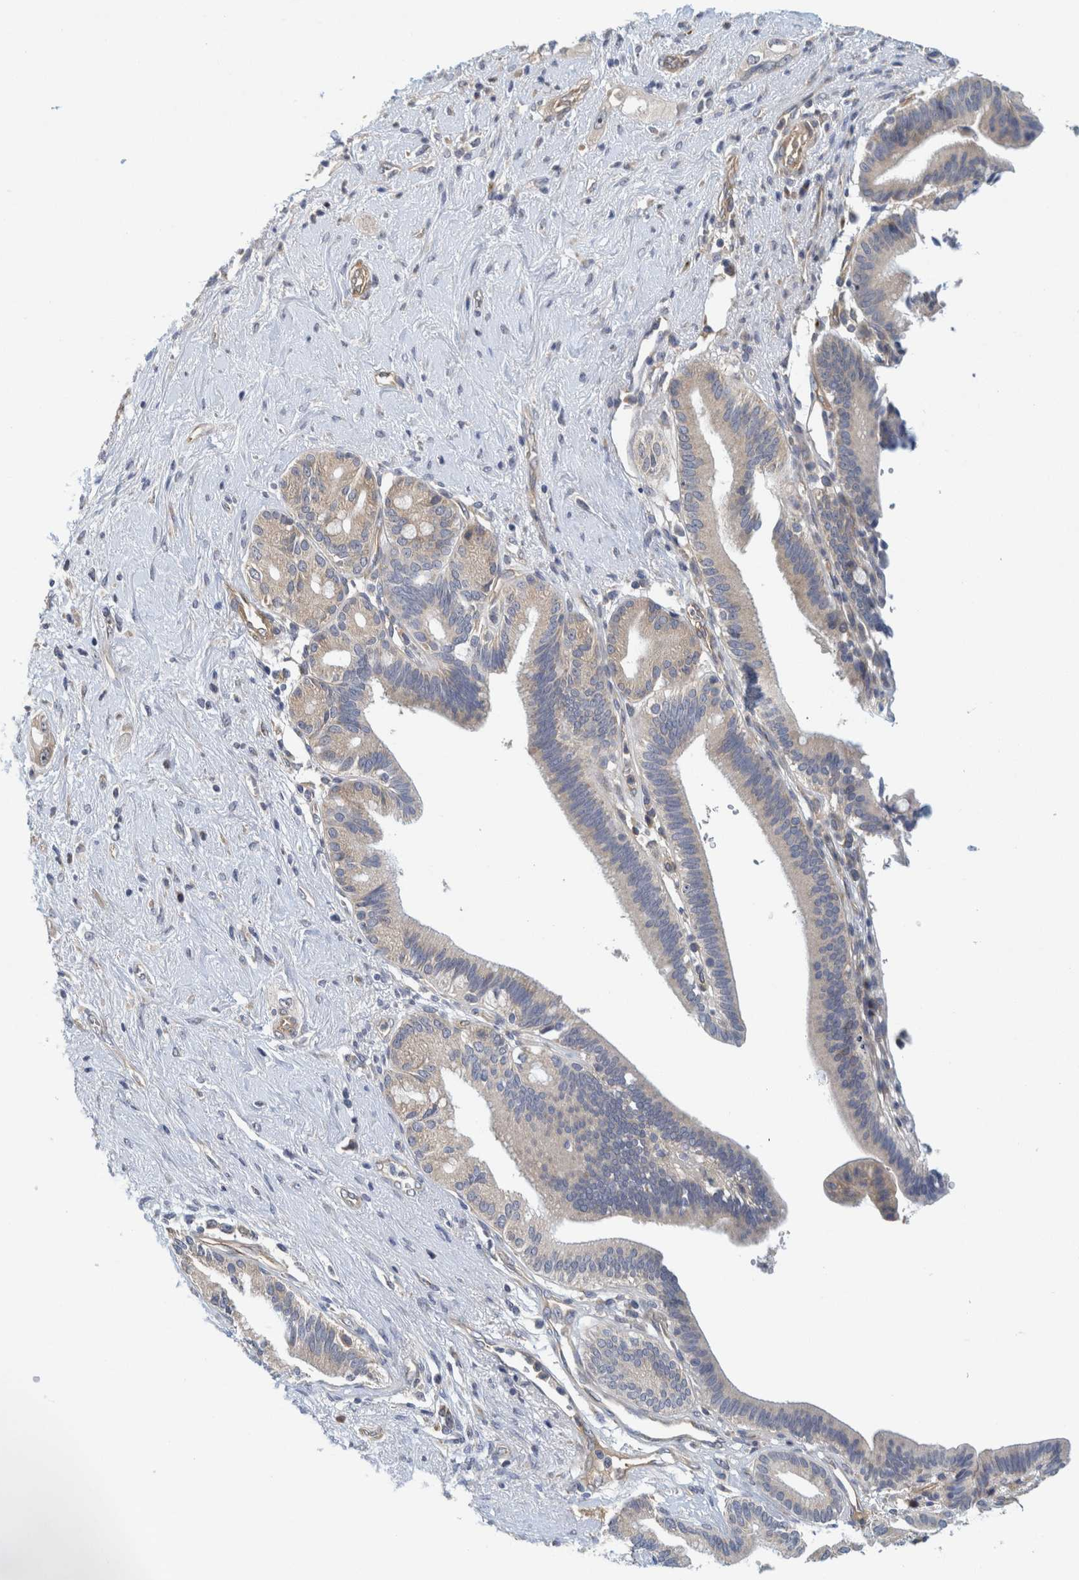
{"staining": {"intensity": "negative", "quantity": "none", "location": "none"}, "tissue": "pancreatic cancer", "cell_type": "Tumor cells", "image_type": "cancer", "snomed": [{"axis": "morphology", "description": "Adenocarcinoma, NOS"}, {"axis": "topography", "description": "Pancreas"}], "caption": "Adenocarcinoma (pancreatic) was stained to show a protein in brown. There is no significant positivity in tumor cells.", "gene": "ZNF324B", "patient": {"sex": "male", "age": 59}}